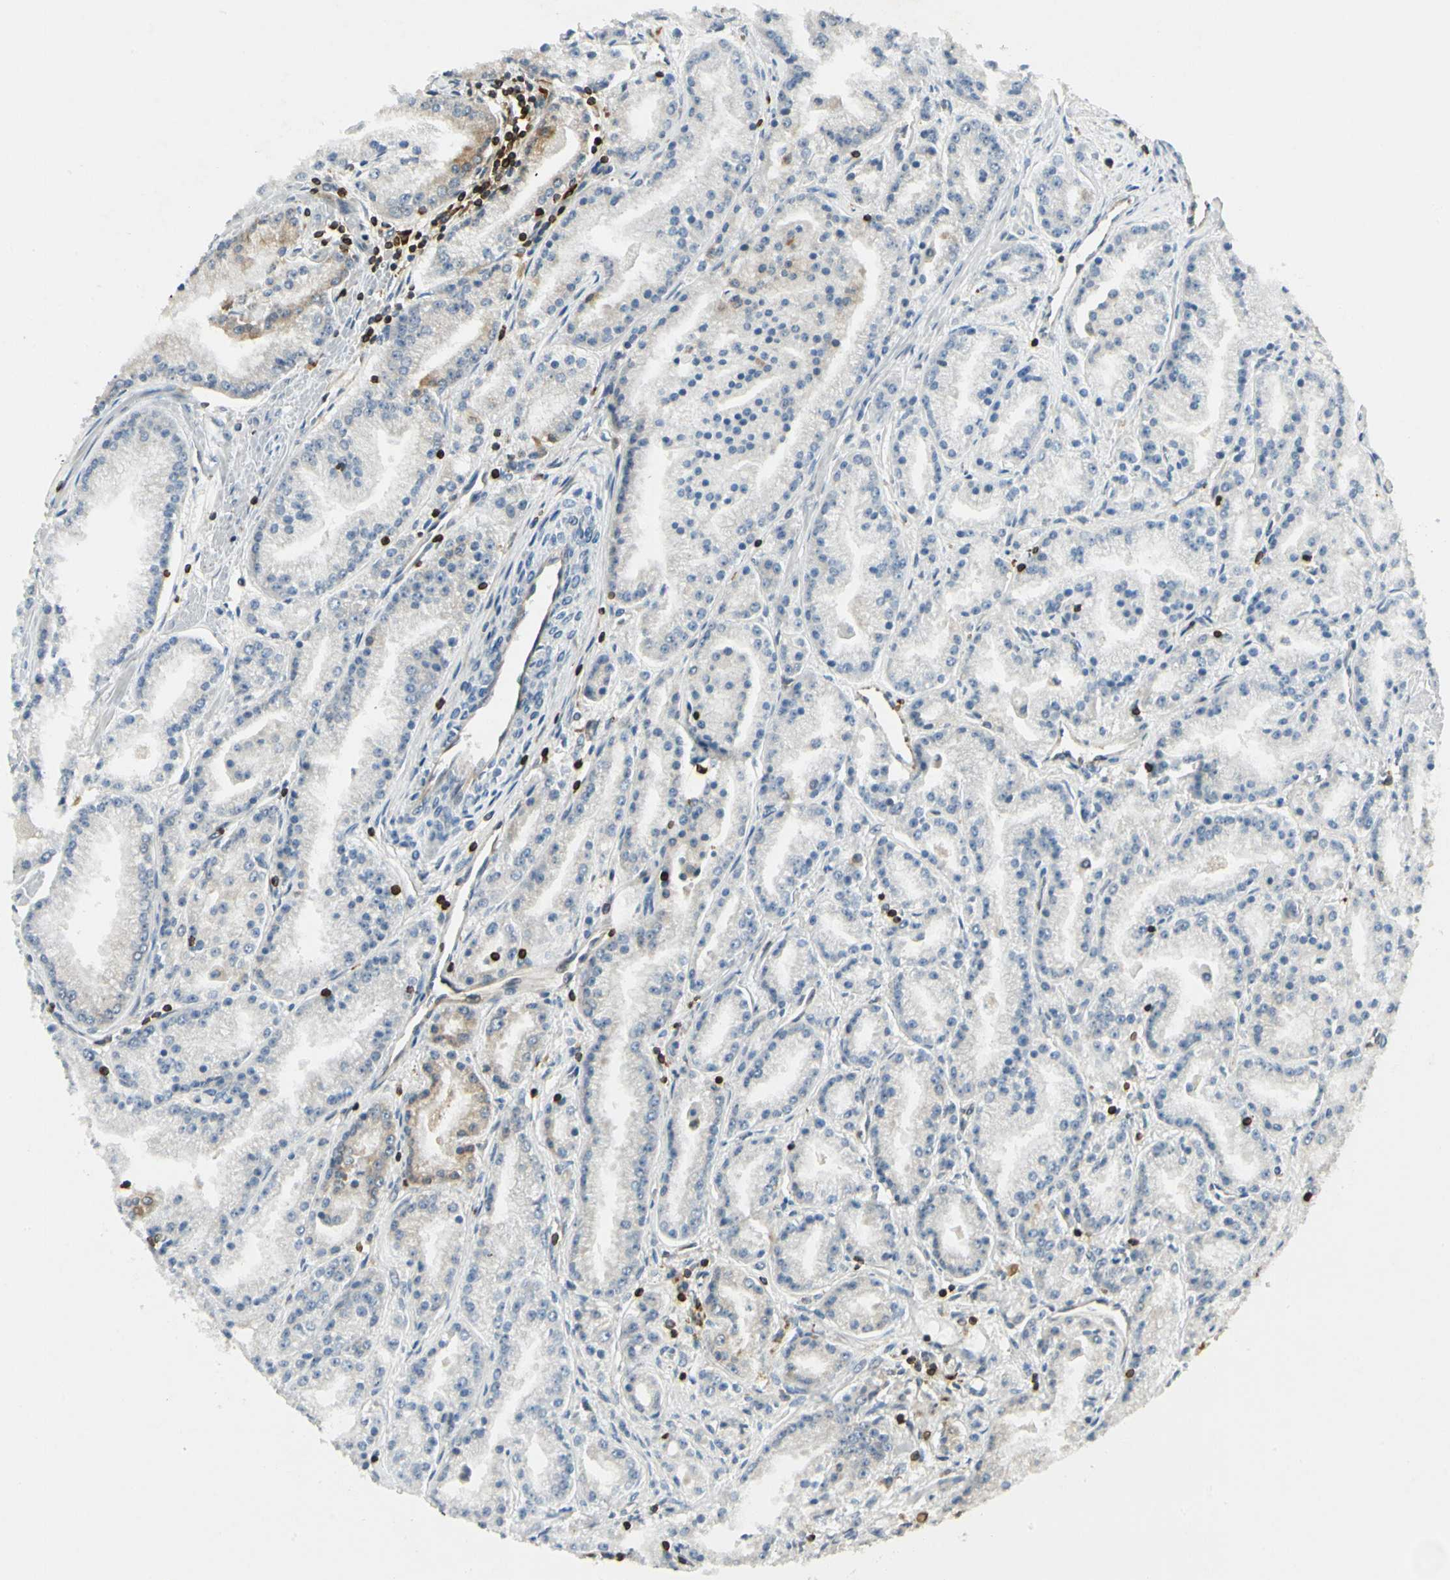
{"staining": {"intensity": "weak", "quantity": "<25%", "location": "cytoplasmic/membranous"}, "tissue": "prostate cancer", "cell_type": "Tumor cells", "image_type": "cancer", "snomed": [{"axis": "morphology", "description": "Adenocarcinoma, High grade"}, {"axis": "topography", "description": "Prostate"}], "caption": "Immunohistochemistry of prostate high-grade adenocarcinoma exhibits no positivity in tumor cells.", "gene": "TAPBP", "patient": {"sex": "male", "age": 61}}